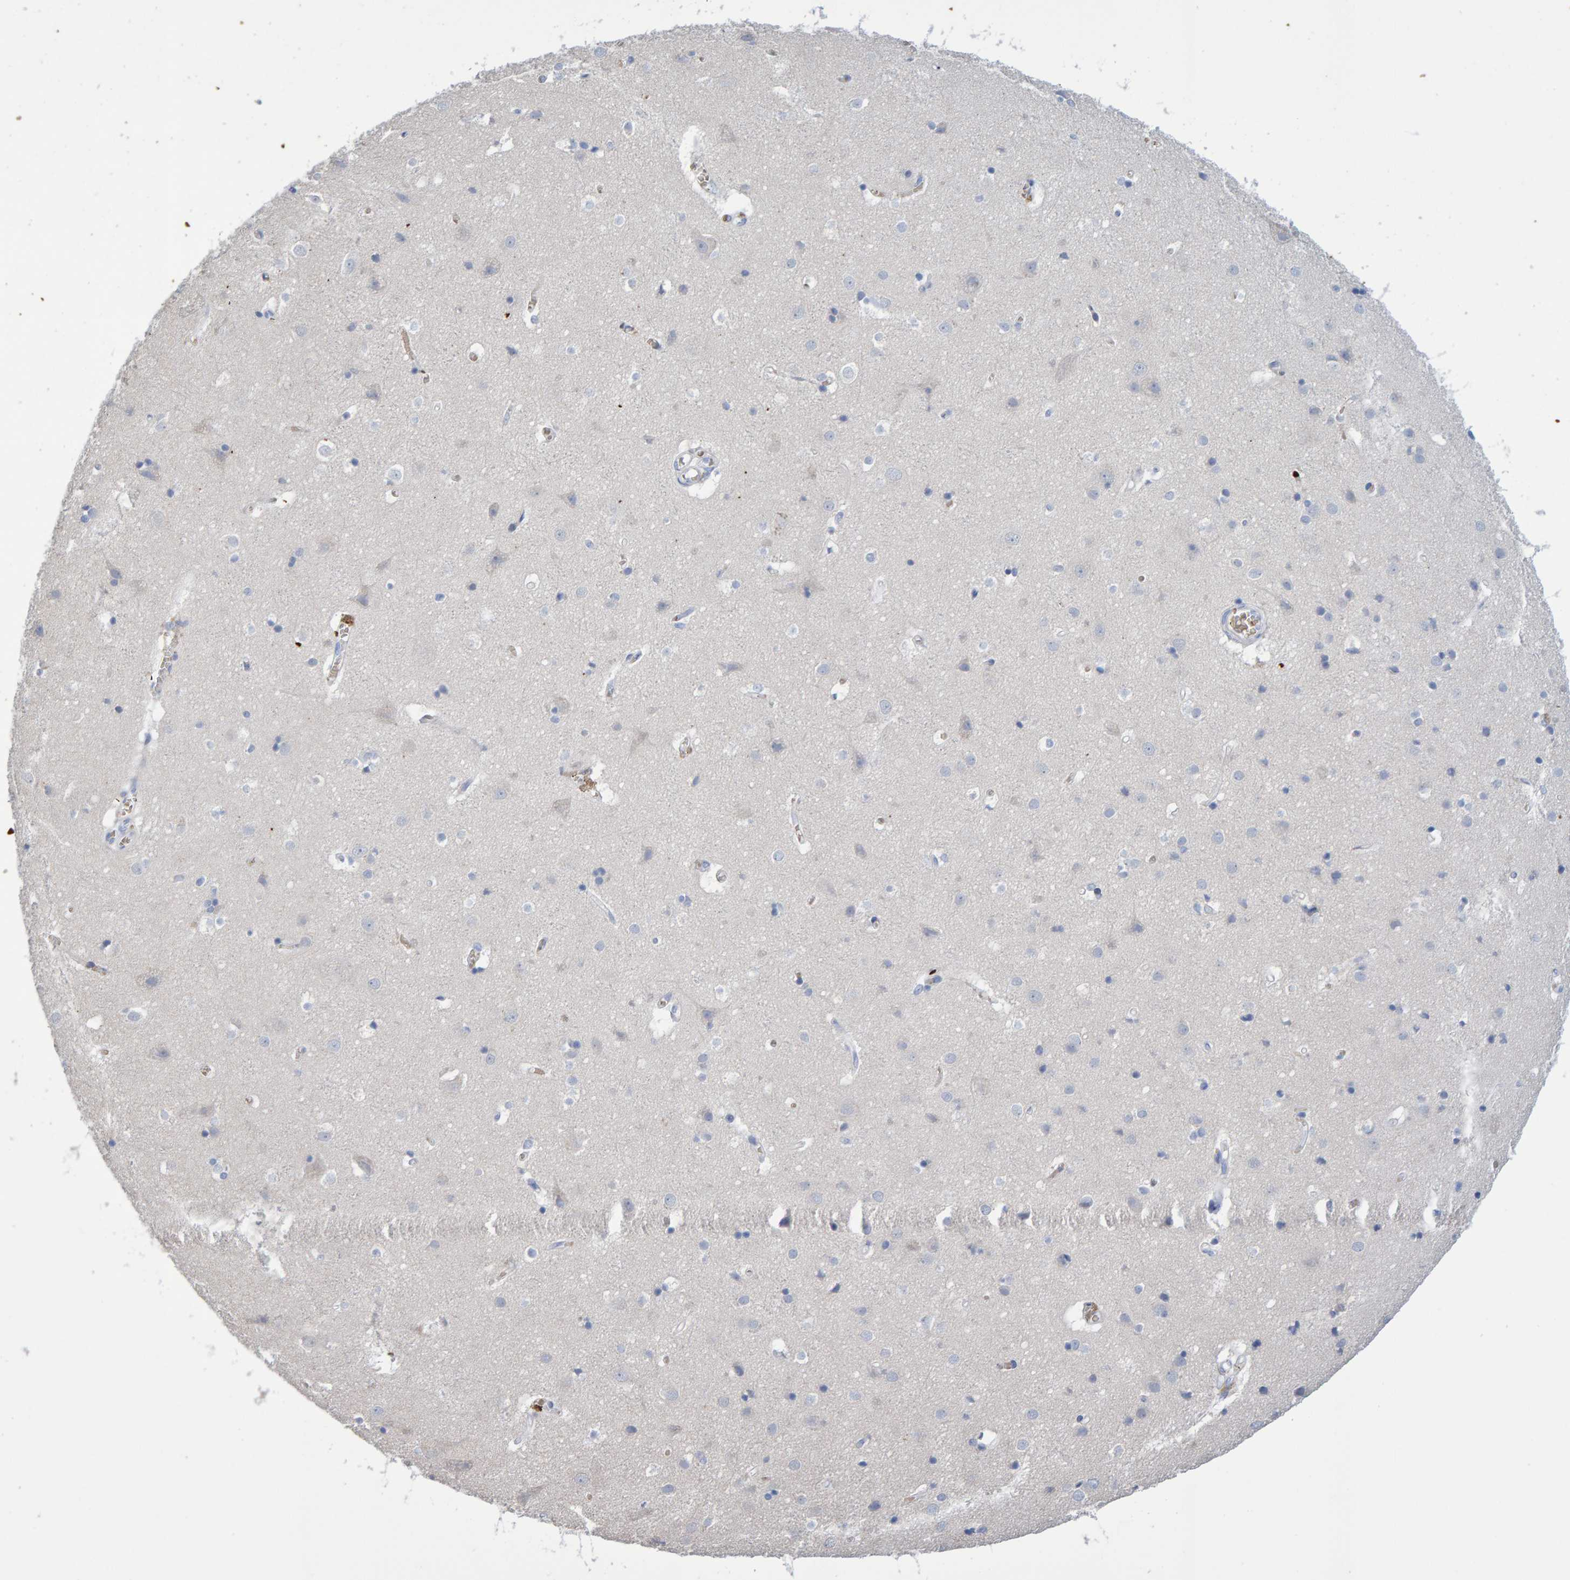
{"staining": {"intensity": "negative", "quantity": "none", "location": "none"}, "tissue": "cerebral cortex", "cell_type": "Endothelial cells", "image_type": "normal", "snomed": [{"axis": "morphology", "description": "Normal tissue, NOS"}, {"axis": "topography", "description": "Cerebral cortex"}], "caption": "Human cerebral cortex stained for a protein using IHC shows no staining in endothelial cells.", "gene": "VPS9D1", "patient": {"sex": "male", "age": 54}}